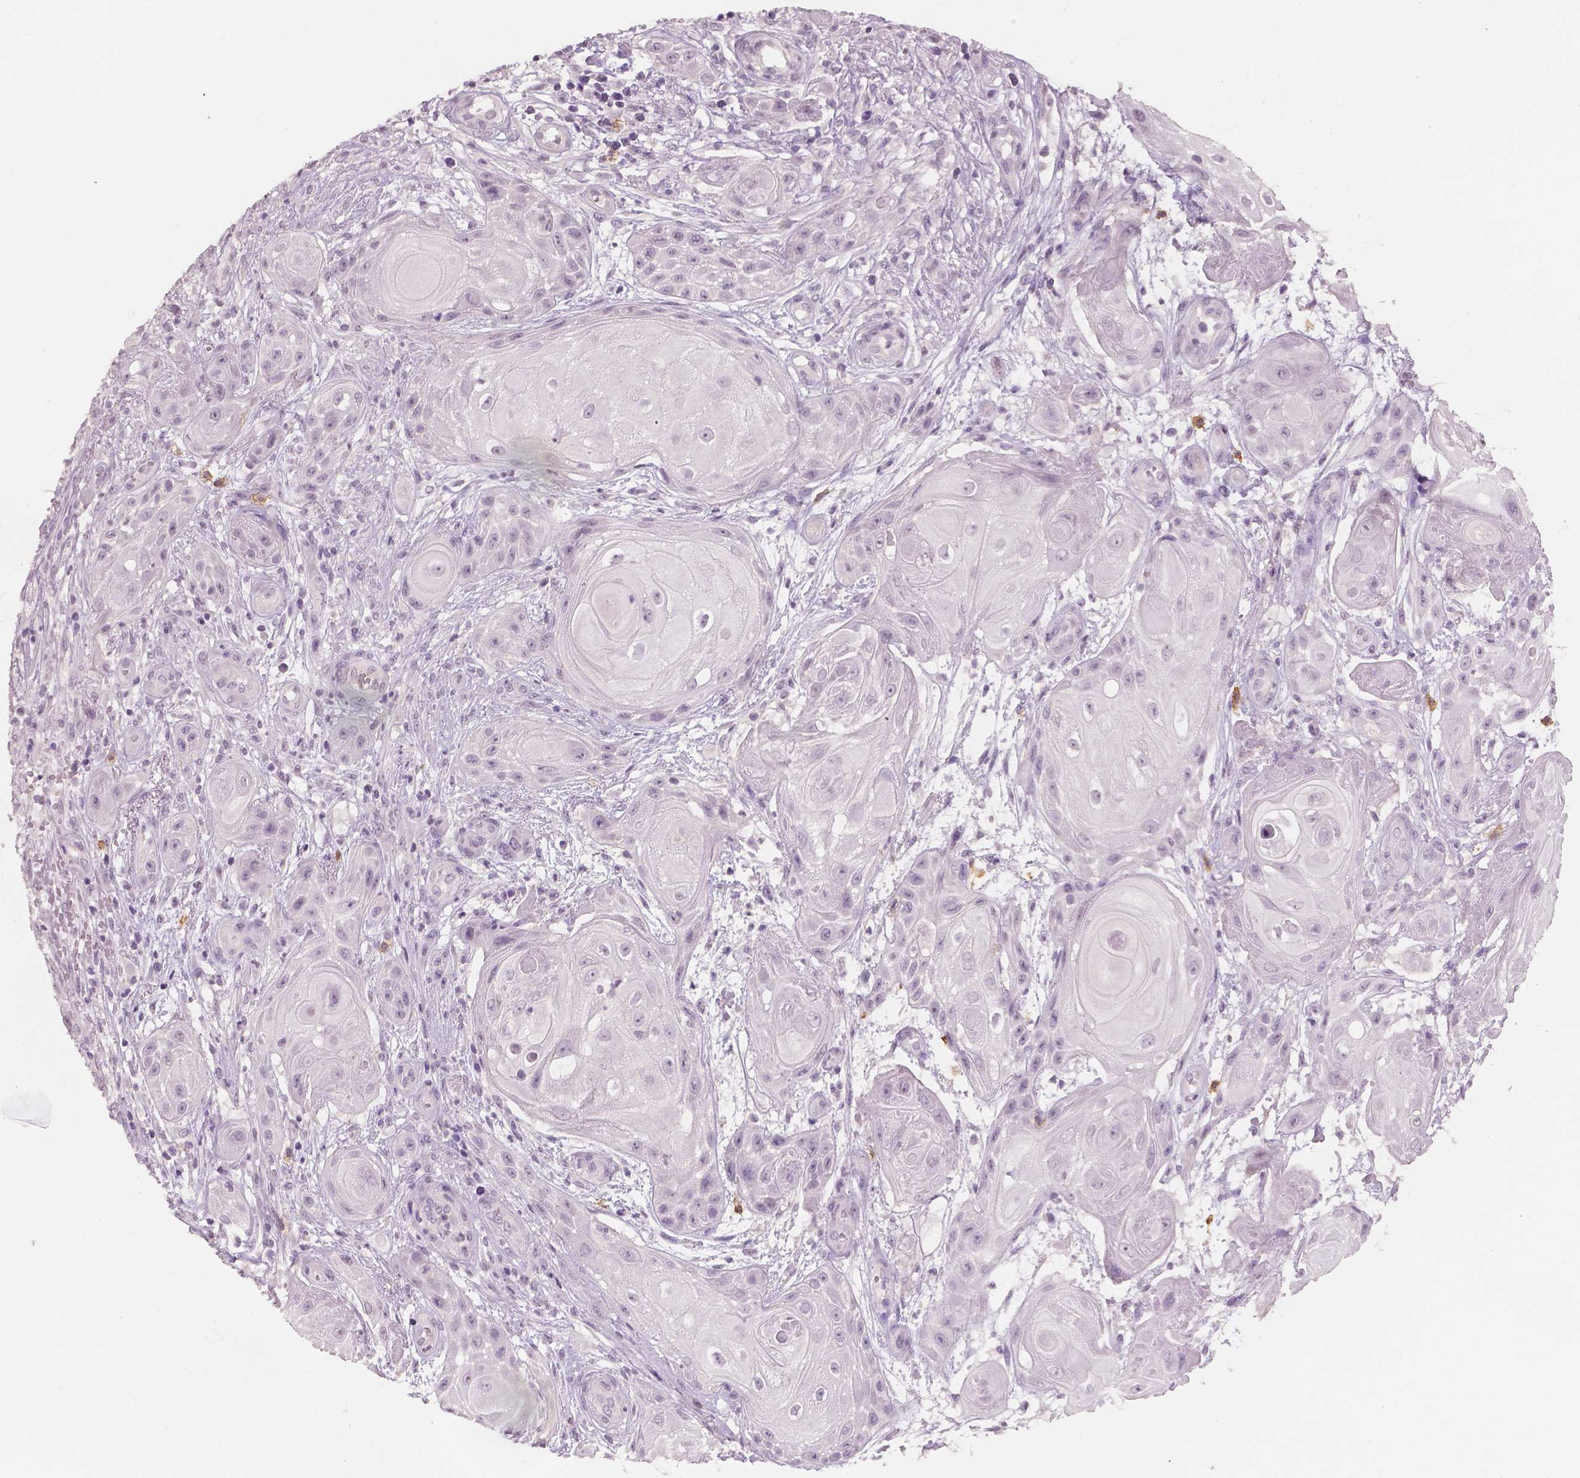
{"staining": {"intensity": "negative", "quantity": "none", "location": "none"}, "tissue": "skin cancer", "cell_type": "Tumor cells", "image_type": "cancer", "snomed": [{"axis": "morphology", "description": "Squamous cell carcinoma, NOS"}, {"axis": "topography", "description": "Skin"}], "caption": "The photomicrograph reveals no staining of tumor cells in skin cancer (squamous cell carcinoma).", "gene": "KIT", "patient": {"sex": "male", "age": 62}}